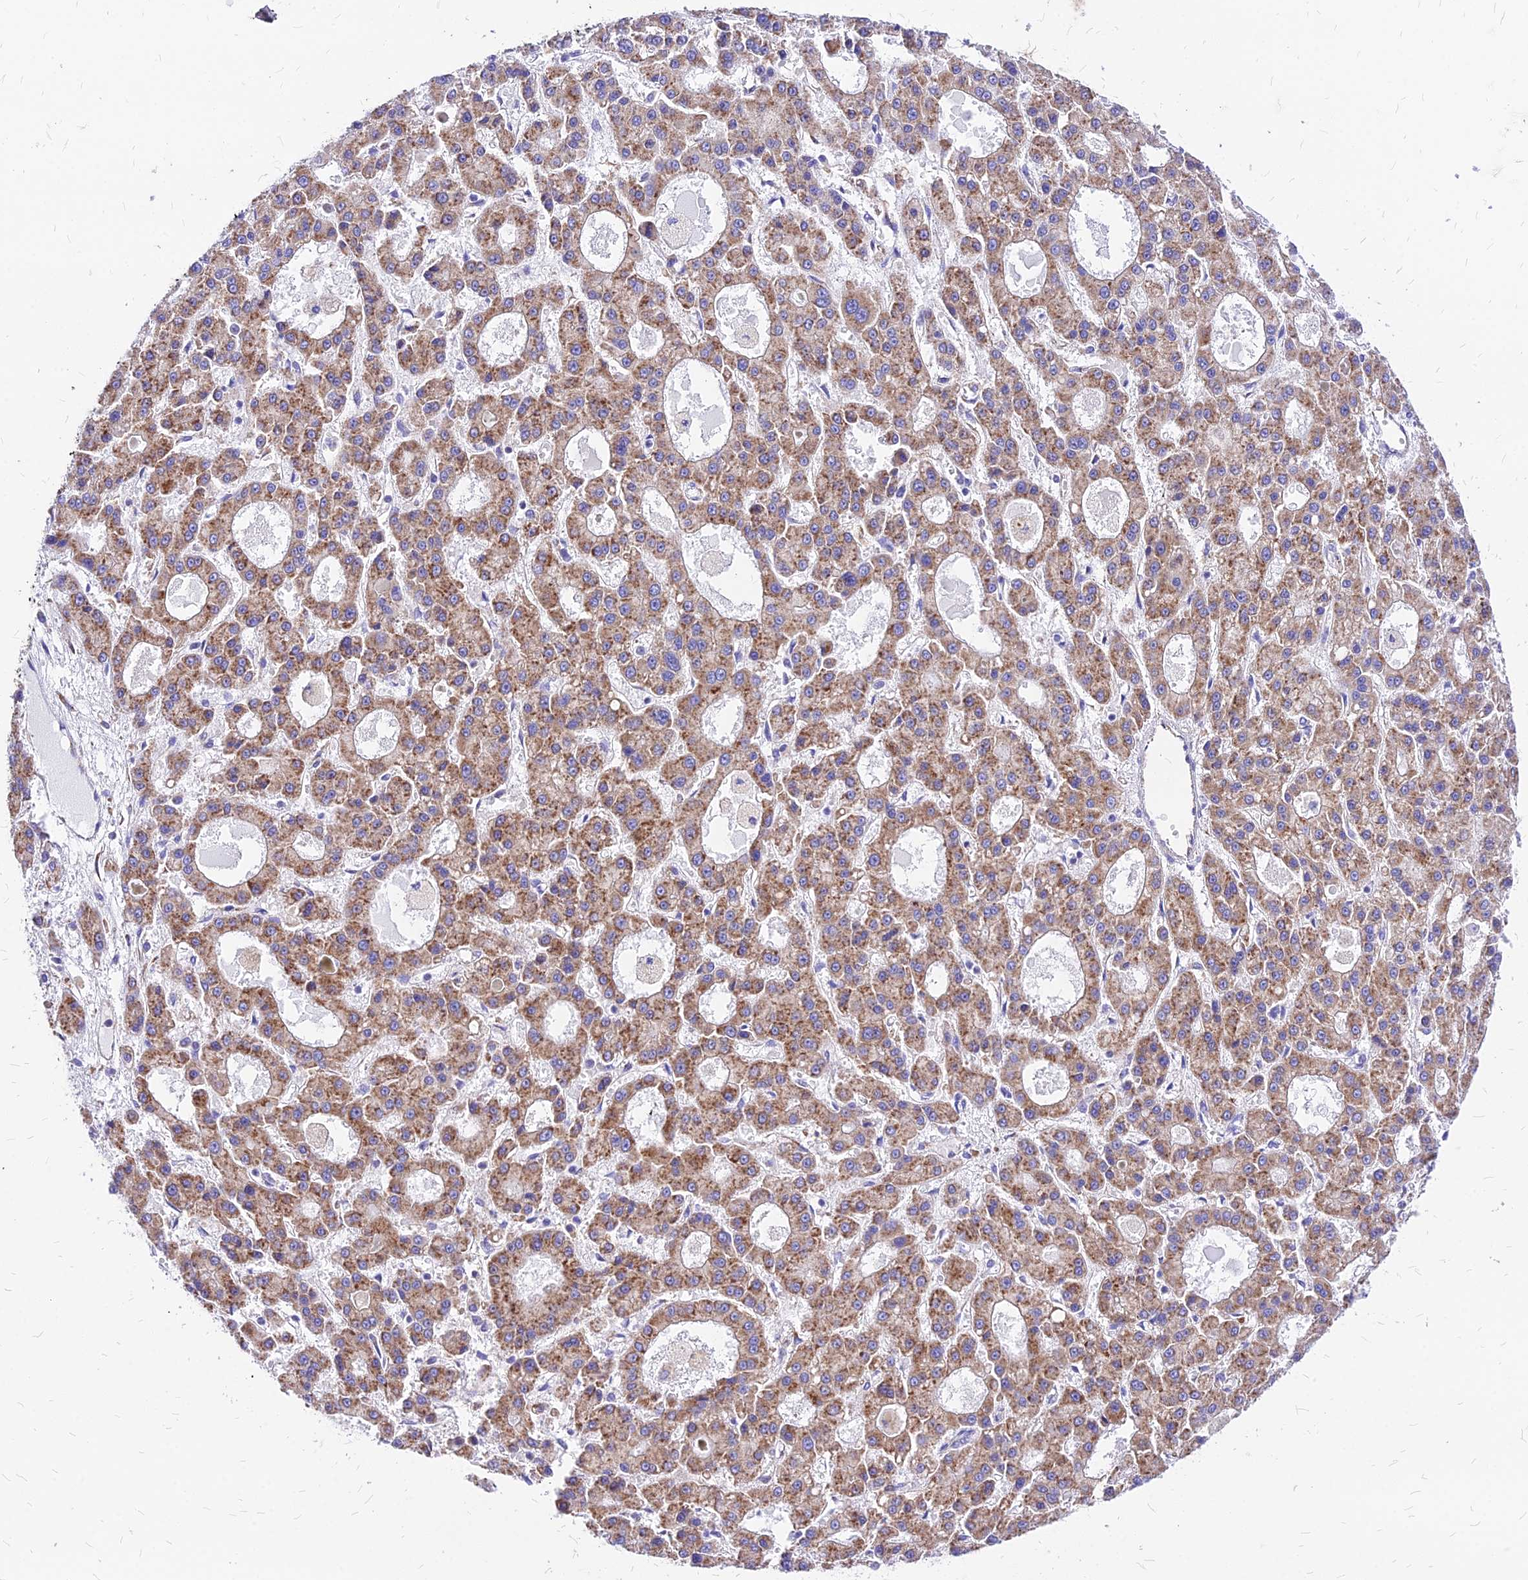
{"staining": {"intensity": "moderate", "quantity": ">75%", "location": "cytoplasmic/membranous"}, "tissue": "liver cancer", "cell_type": "Tumor cells", "image_type": "cancer", "snomed": [{"axis": "morphology", "description": "Carcinoma, Hepatocellular, NOS"}, {"axis": "topography", "description": "Liver"}], "caption": "Protein expression by immunohistochemistry (IHC) displays moderate cytoplasmic/membranous positivity in about >75% of tumor cells in liver hepatocellular carcinoma. (Brightfield microscopy of DAB IHC at high magnification).", "gene": "RPL19", "patient": {"sex": "male", "age": 70}}